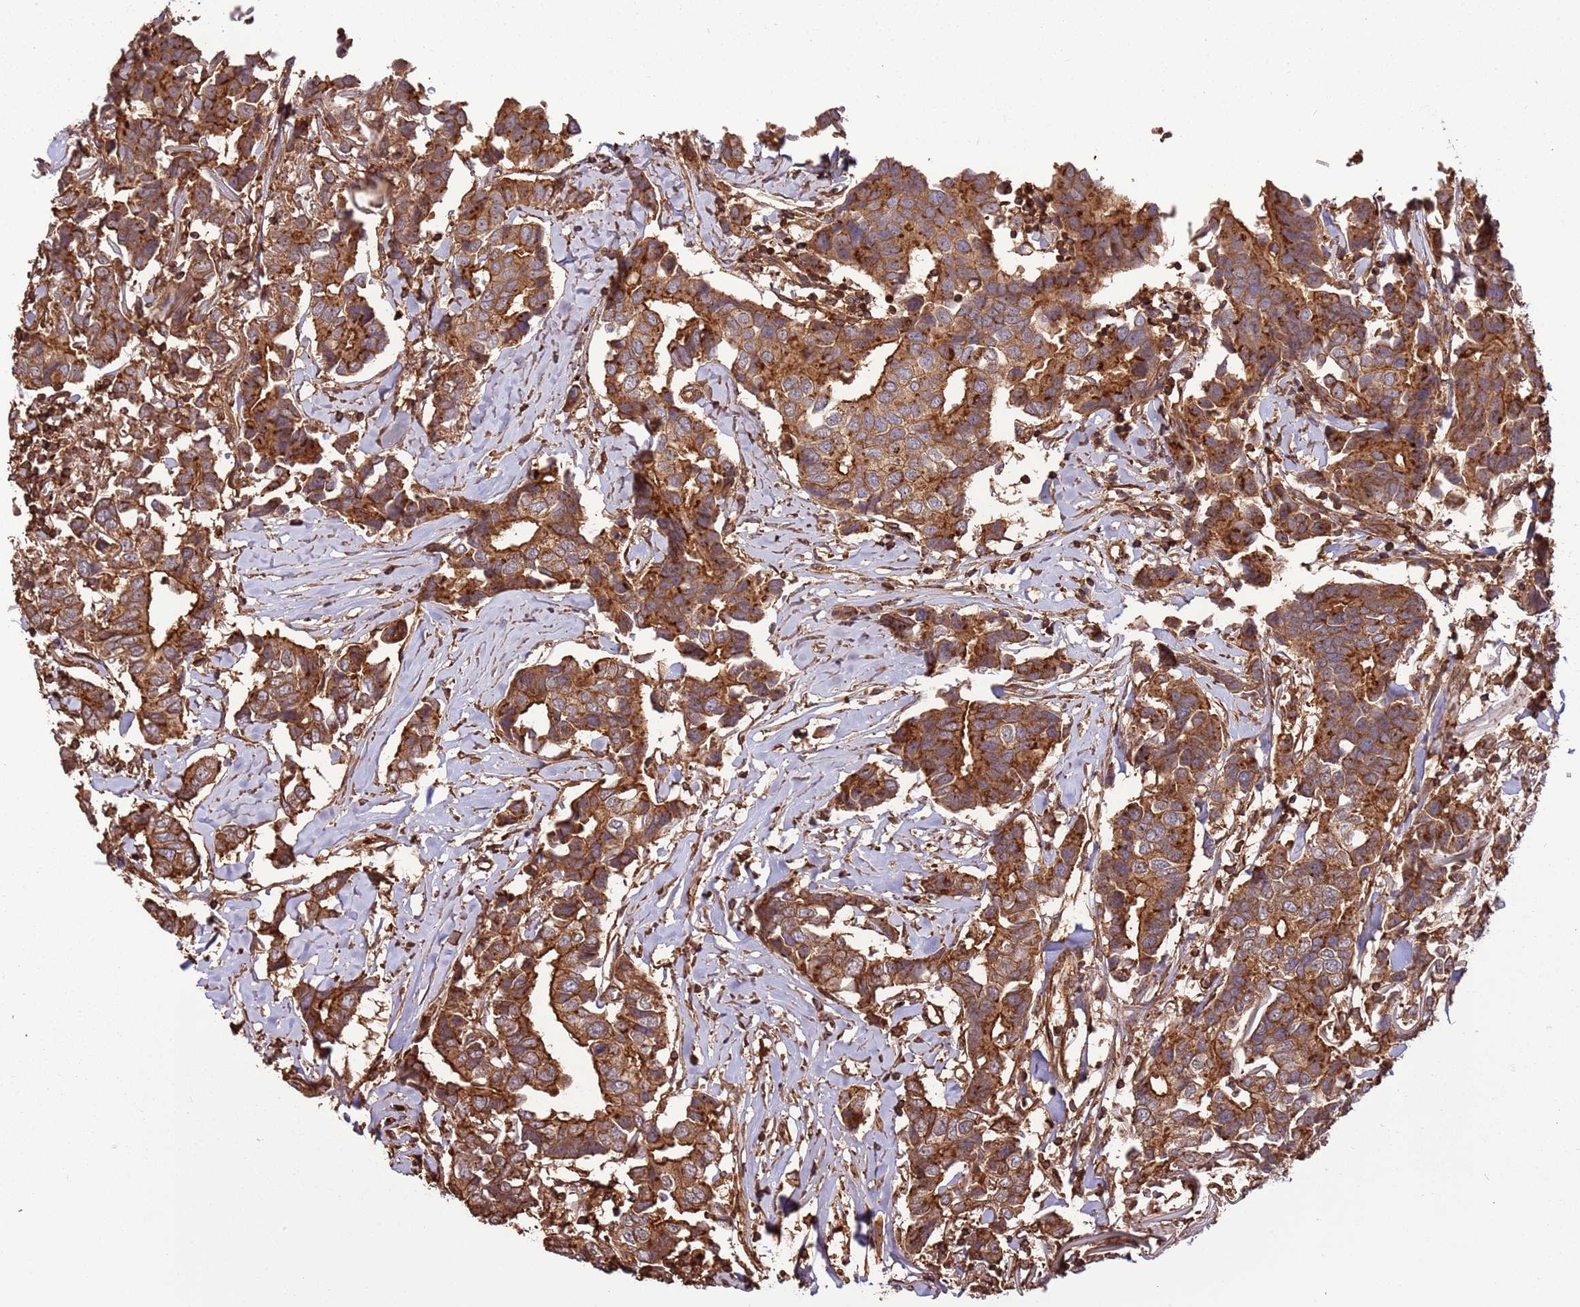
{"staining": {"intensity": "moderate", "quantity": ">75%", "location": "cytoplasmic/membranous"}, "tissue": "breast cancer", "cell_type": "Tumor cells", "image_type": "cancer", "snomed": [{"axis": "morphology", "description": "Duct carcinoma"}, {"axis": "topography", "description": "Breast"}], "caption": "Breast infiltrating ductal carcinoma was stained to show a protein in brown. There is medium levels of moderate cytoplasmic/membranous expression in about >75% of tumor cells. (Stains: DAB (3,3'-diaminobenzidine) in brown, nuclei in blue, Microscopy: brightfield microscopy at high magnification).", "gene": "ACVR2A", "patient": {"sex": "female", "age": 80}}